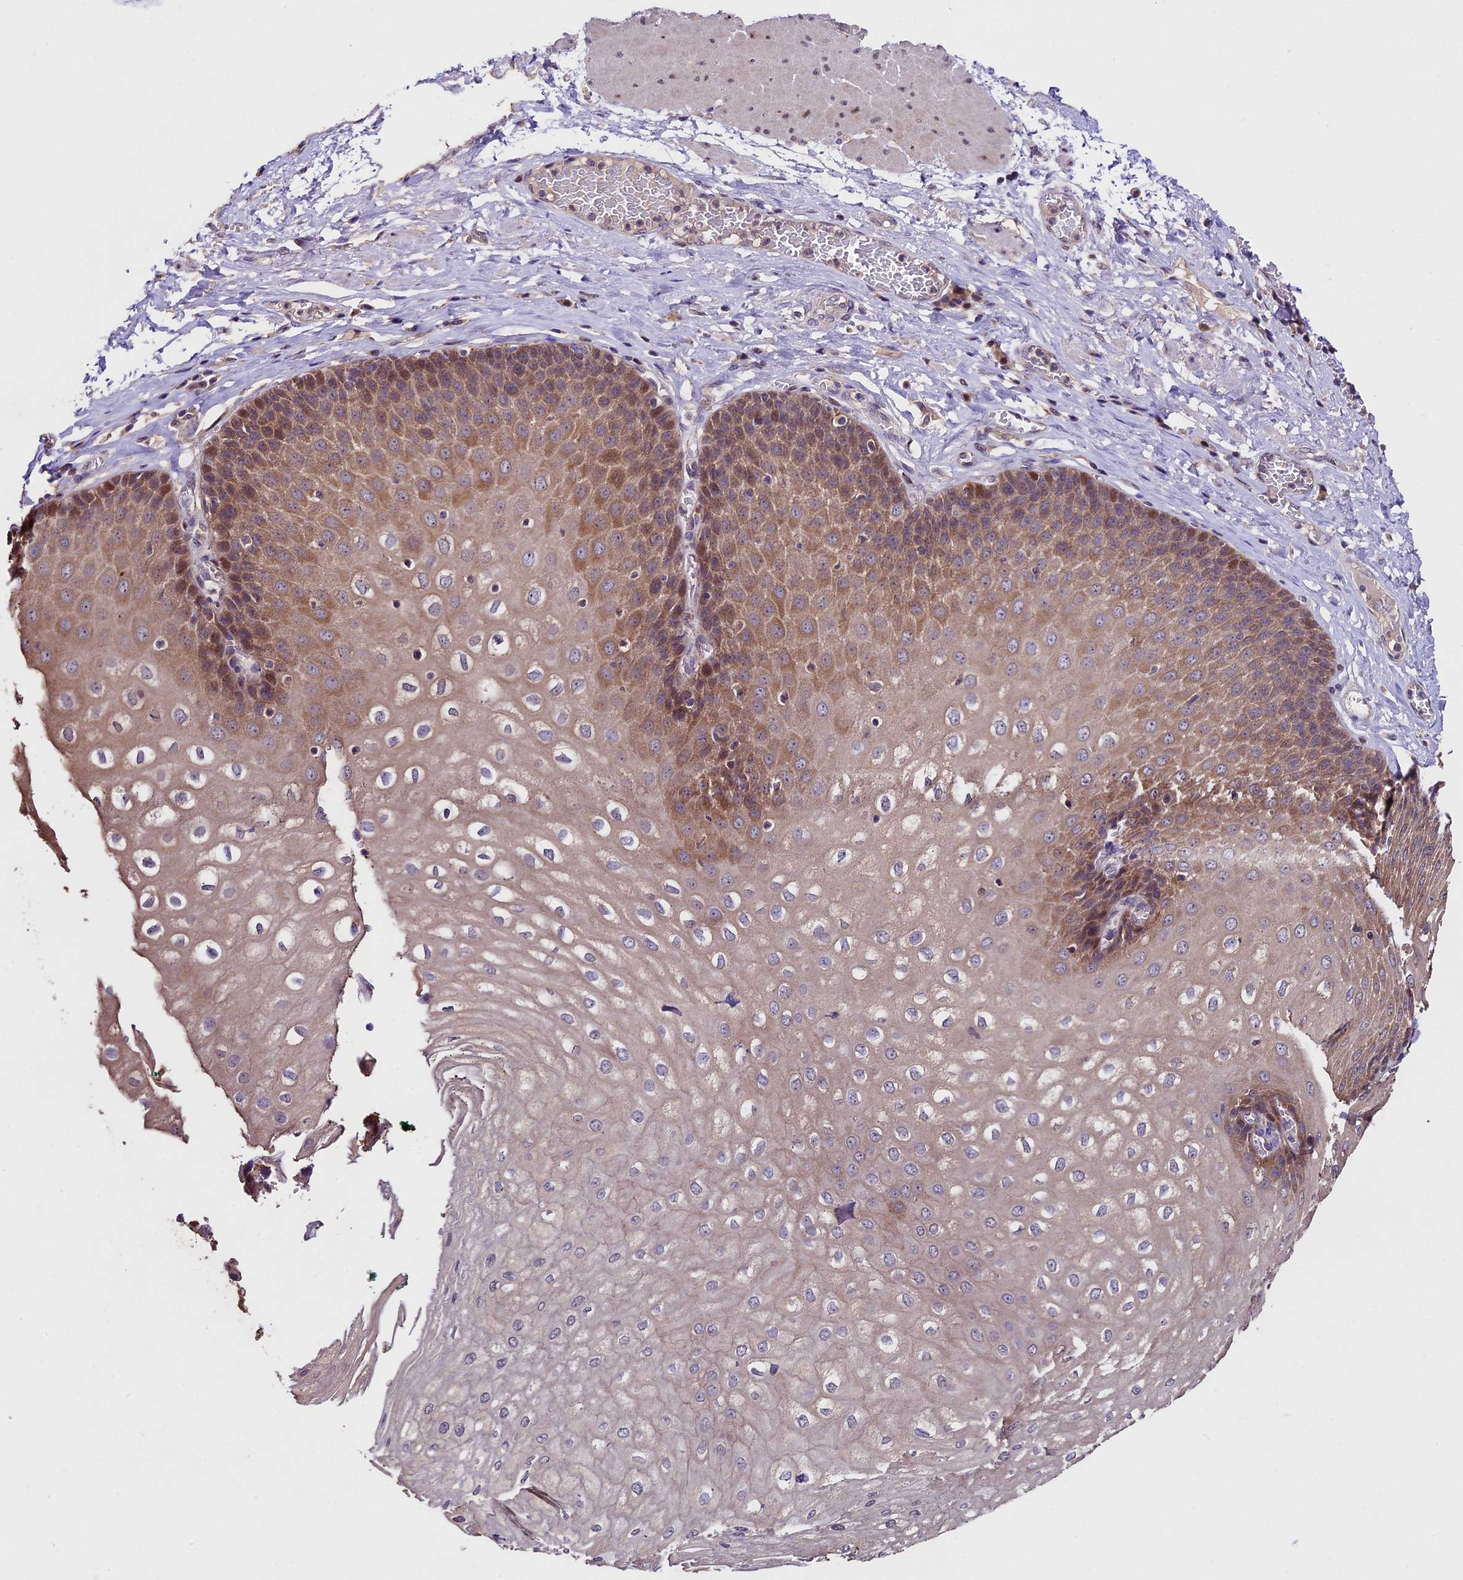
{"staining": {"intensity": "moderate", "quantity": "25%-75%", "location": "cytoplasmic/membranous"}, "tissue": "esophagus", "cell_type": "Squamous epithelial cells", "image_type": "normal", "snomed": [{"axis": "morphology", "description": "Normal tissue, NOS"}, {"axis": "topography", "description": "Esophagus"}], "caption": "Esophagus stained for a protein shows moderate cytoplasmic/membranous positivity in squamous epithelial cells. Using DAB (brown) and hematoxylin (blue) stains, captured at high magnification using brightfield microscopy.", "gene": "SBNO2", "patient": {"sex": "male", "age": 60}}